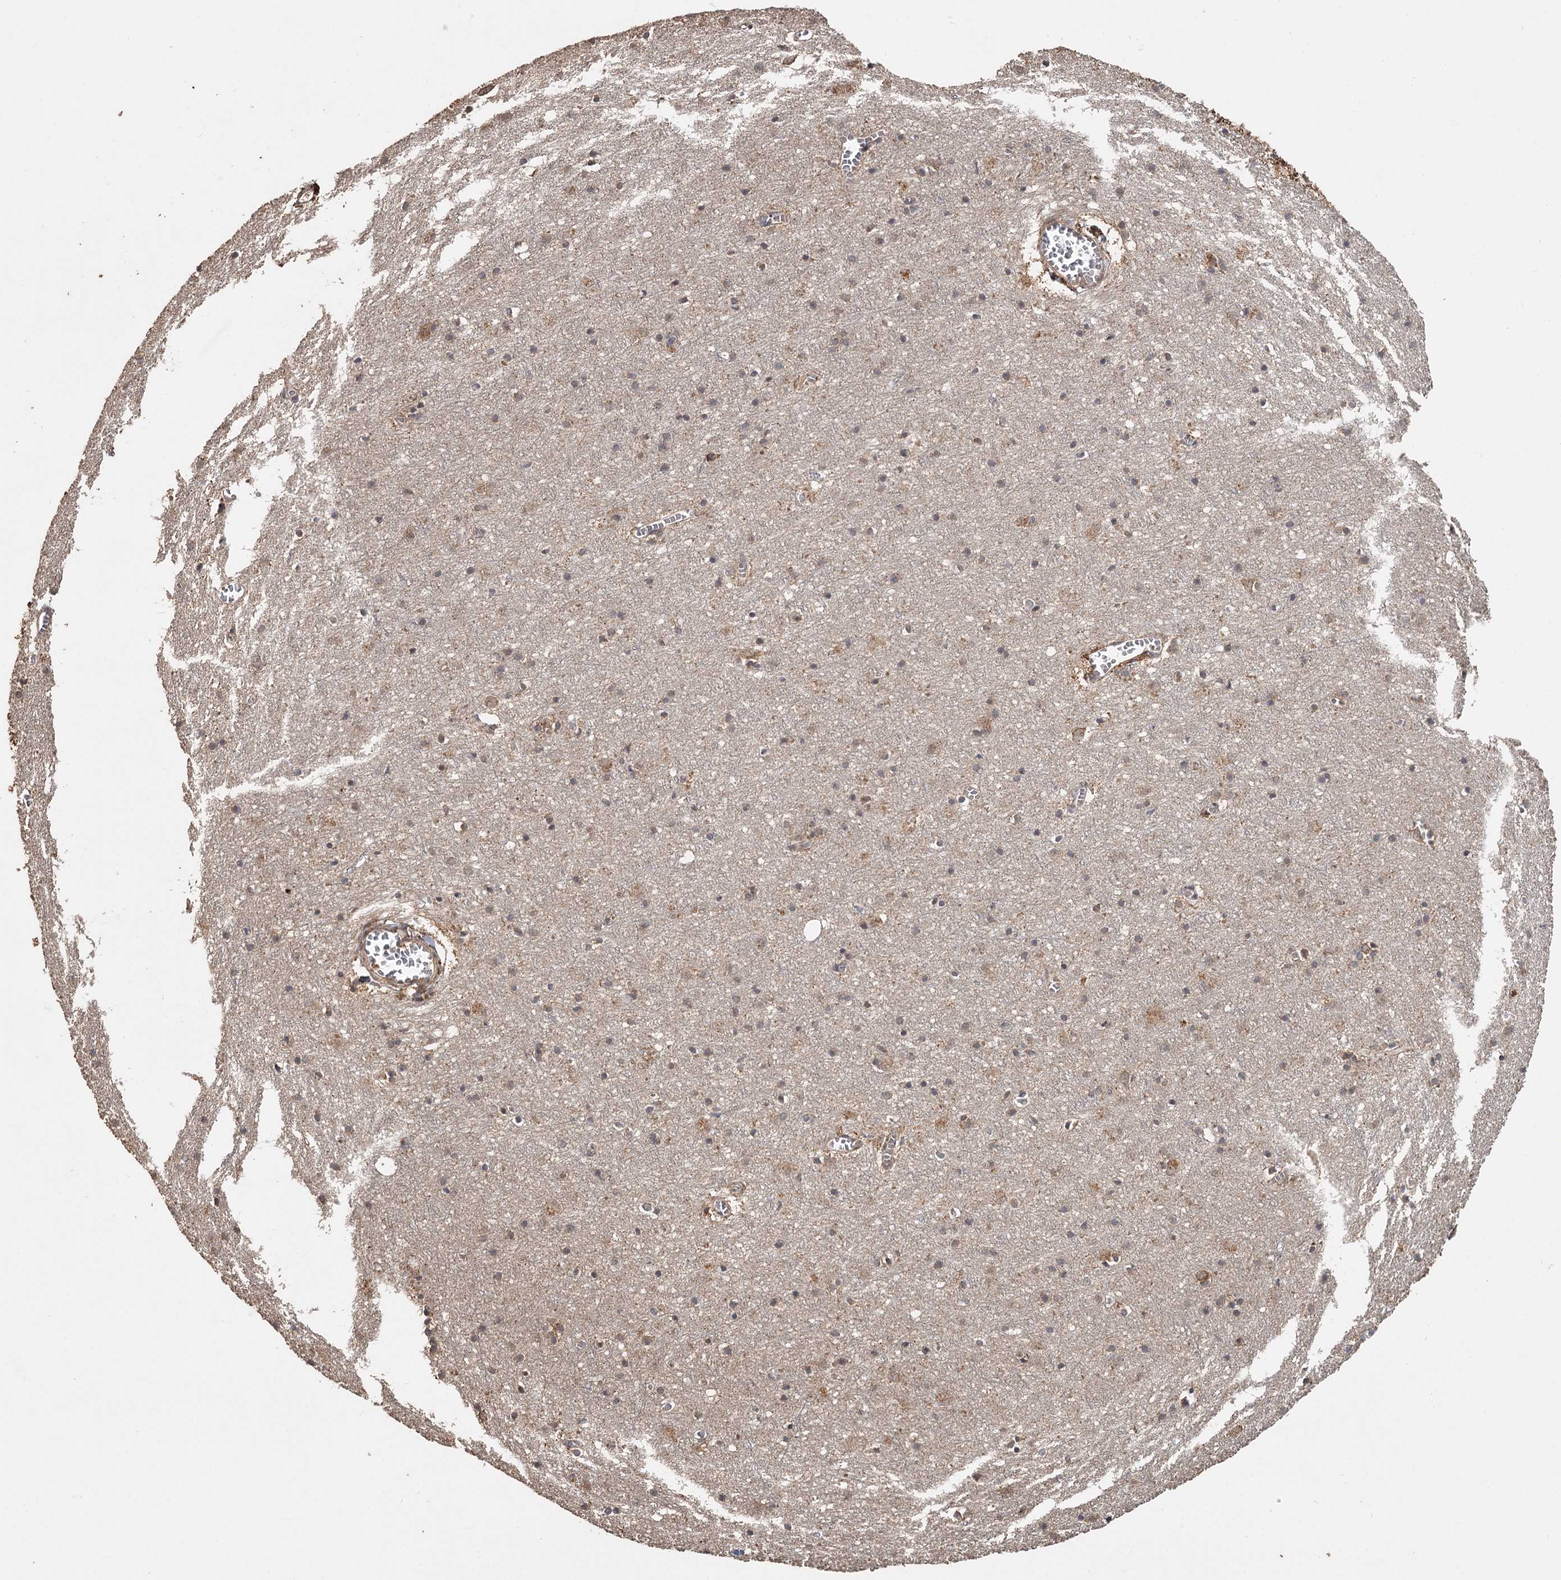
{"staining": {"intensity": "moderate", "quantity": ">75%", "location": "cytoplasmic/membranous"}, "tissue": "cerebral cortex", "cell_type": "Endothelial cells", "image_type": "normal", "snomed": [{"axis": "morphology", "description": "Normal tissue, NOS"}, {"axis": "topography", "description": "Cerebral cortex"}], "caption": "This photomicrograph reveals normal cerebral cortex stained with immunohistochemistry (IHC) to label a protein in brown. The cytoplasmic/membranous of endothelial cells show moderate positivity for the protein. Nuclei are counter-stained blue.", "gene": "FAXC", "patient": {"sex": "female", "age": 64}}